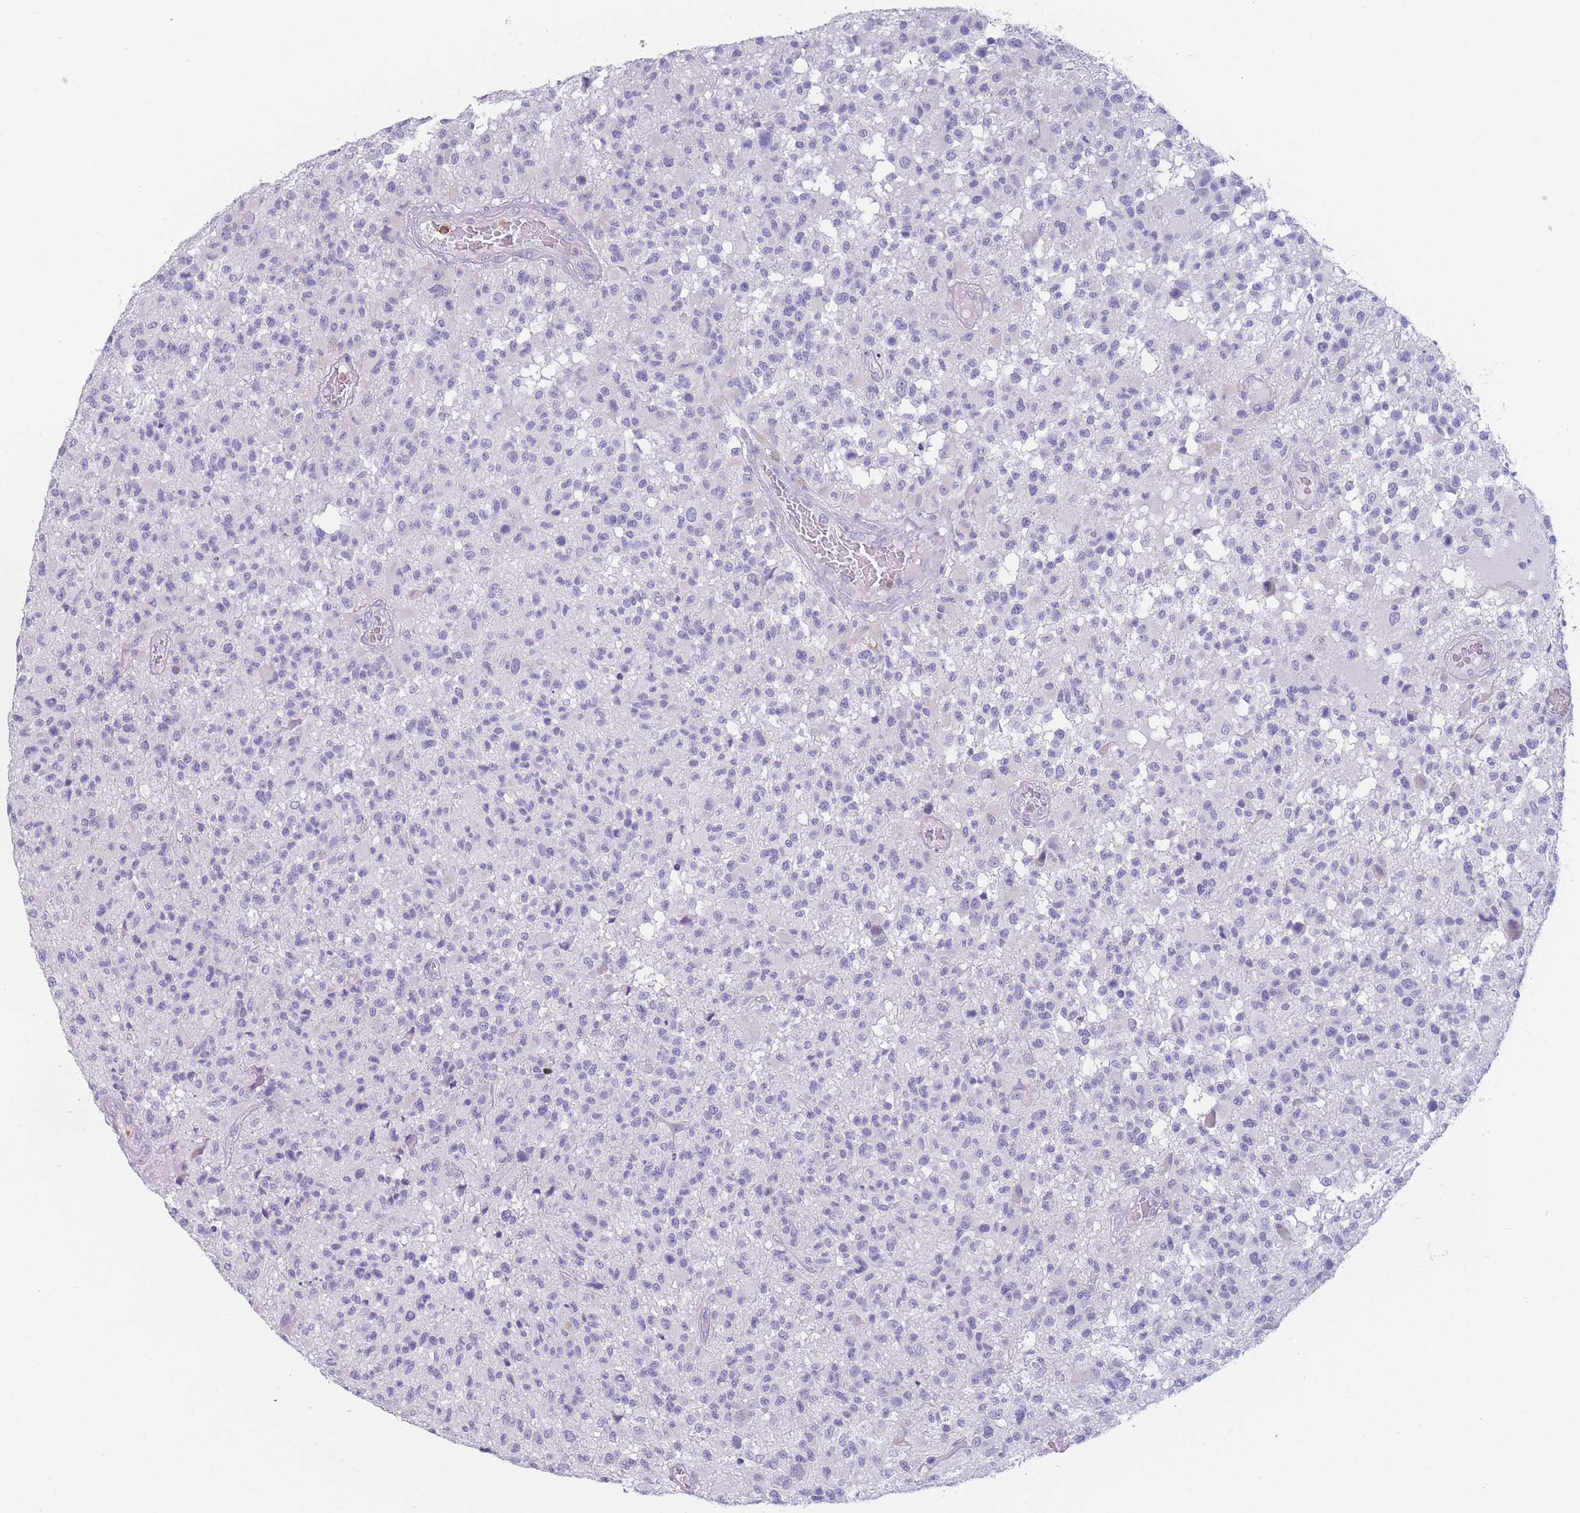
{"staining": {"intensity": "negative", "quantity": "none", "location": "none"}, "tissue": "glioma", "cell_type": "Tumor cells", "image_type": "cancer", "snomed": [{"axis": "morphology", "description": "Glioma, malignant, High grade"}, {"axis": "morphology", "description": "Glioblastoma, NOS"}, {"axis": "topography", "description": "Brain"}], "caption": "The micrograph exhibits no staining of tumor cells in glioma.", "gene": "ZNF627", "patient": {"sex": "male", "age": 60}}